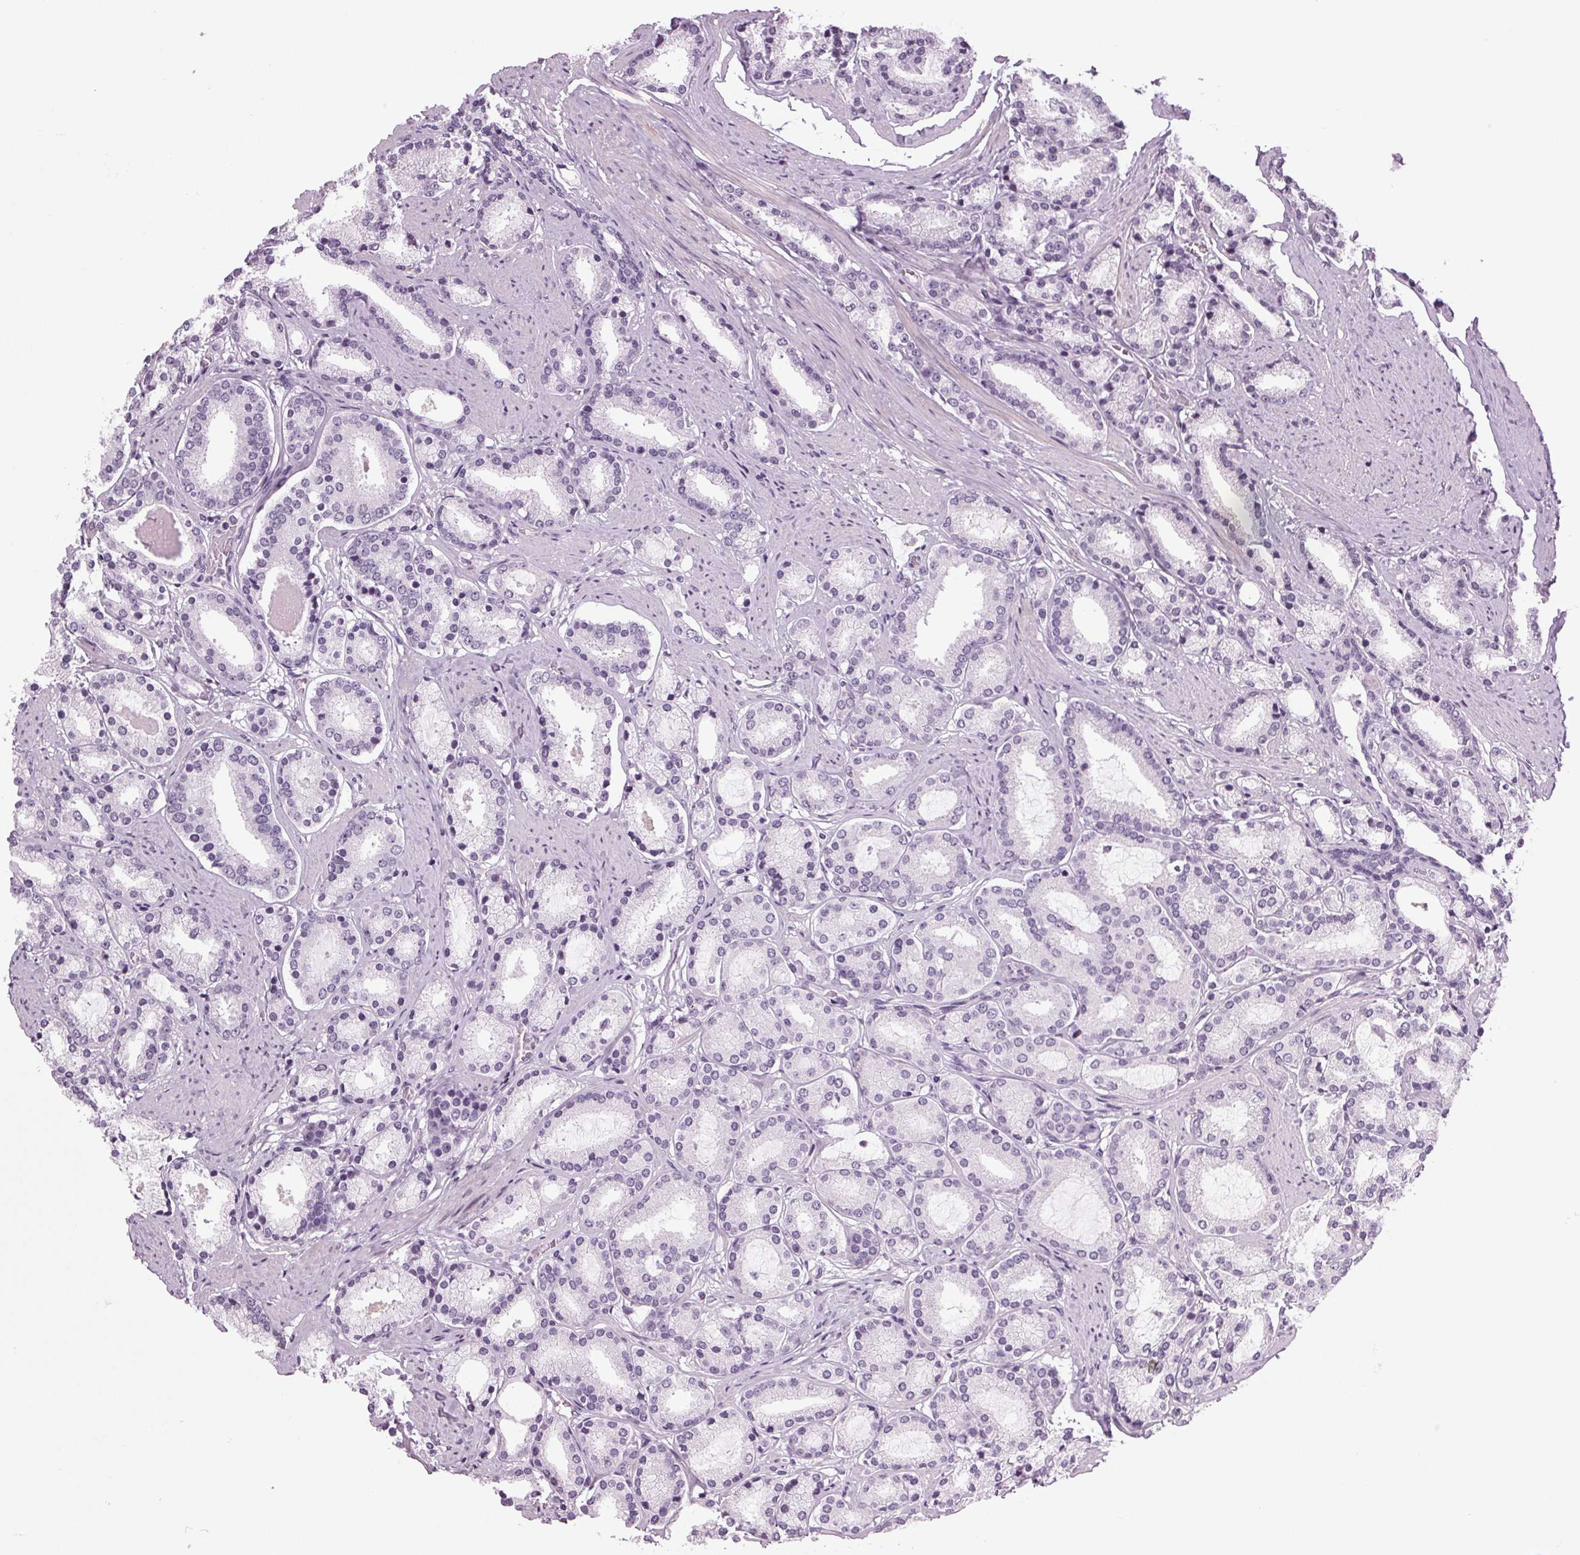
{"staining": {"intensity": "negative", "quantity": "none", "location": "none"}, "tissue": "prostate cancer", "cell_type": "Tumor cells", "image_type": "cancer", "snomed": [{"axis": "morphology", "description": "Adenocarcinoma, High grade"}, {"axis": "topography", "description": "Prostate"}], "caption": "Immunohistochemistry histopathology image of neoplastic tissue: prostate cancer (adenocarcinoma (high-grade)) stained with DAB exhibits no significant protein staining in tumor cells.", "gene": "DNAH12", "patient": {"sex": "male", "age": 63}}